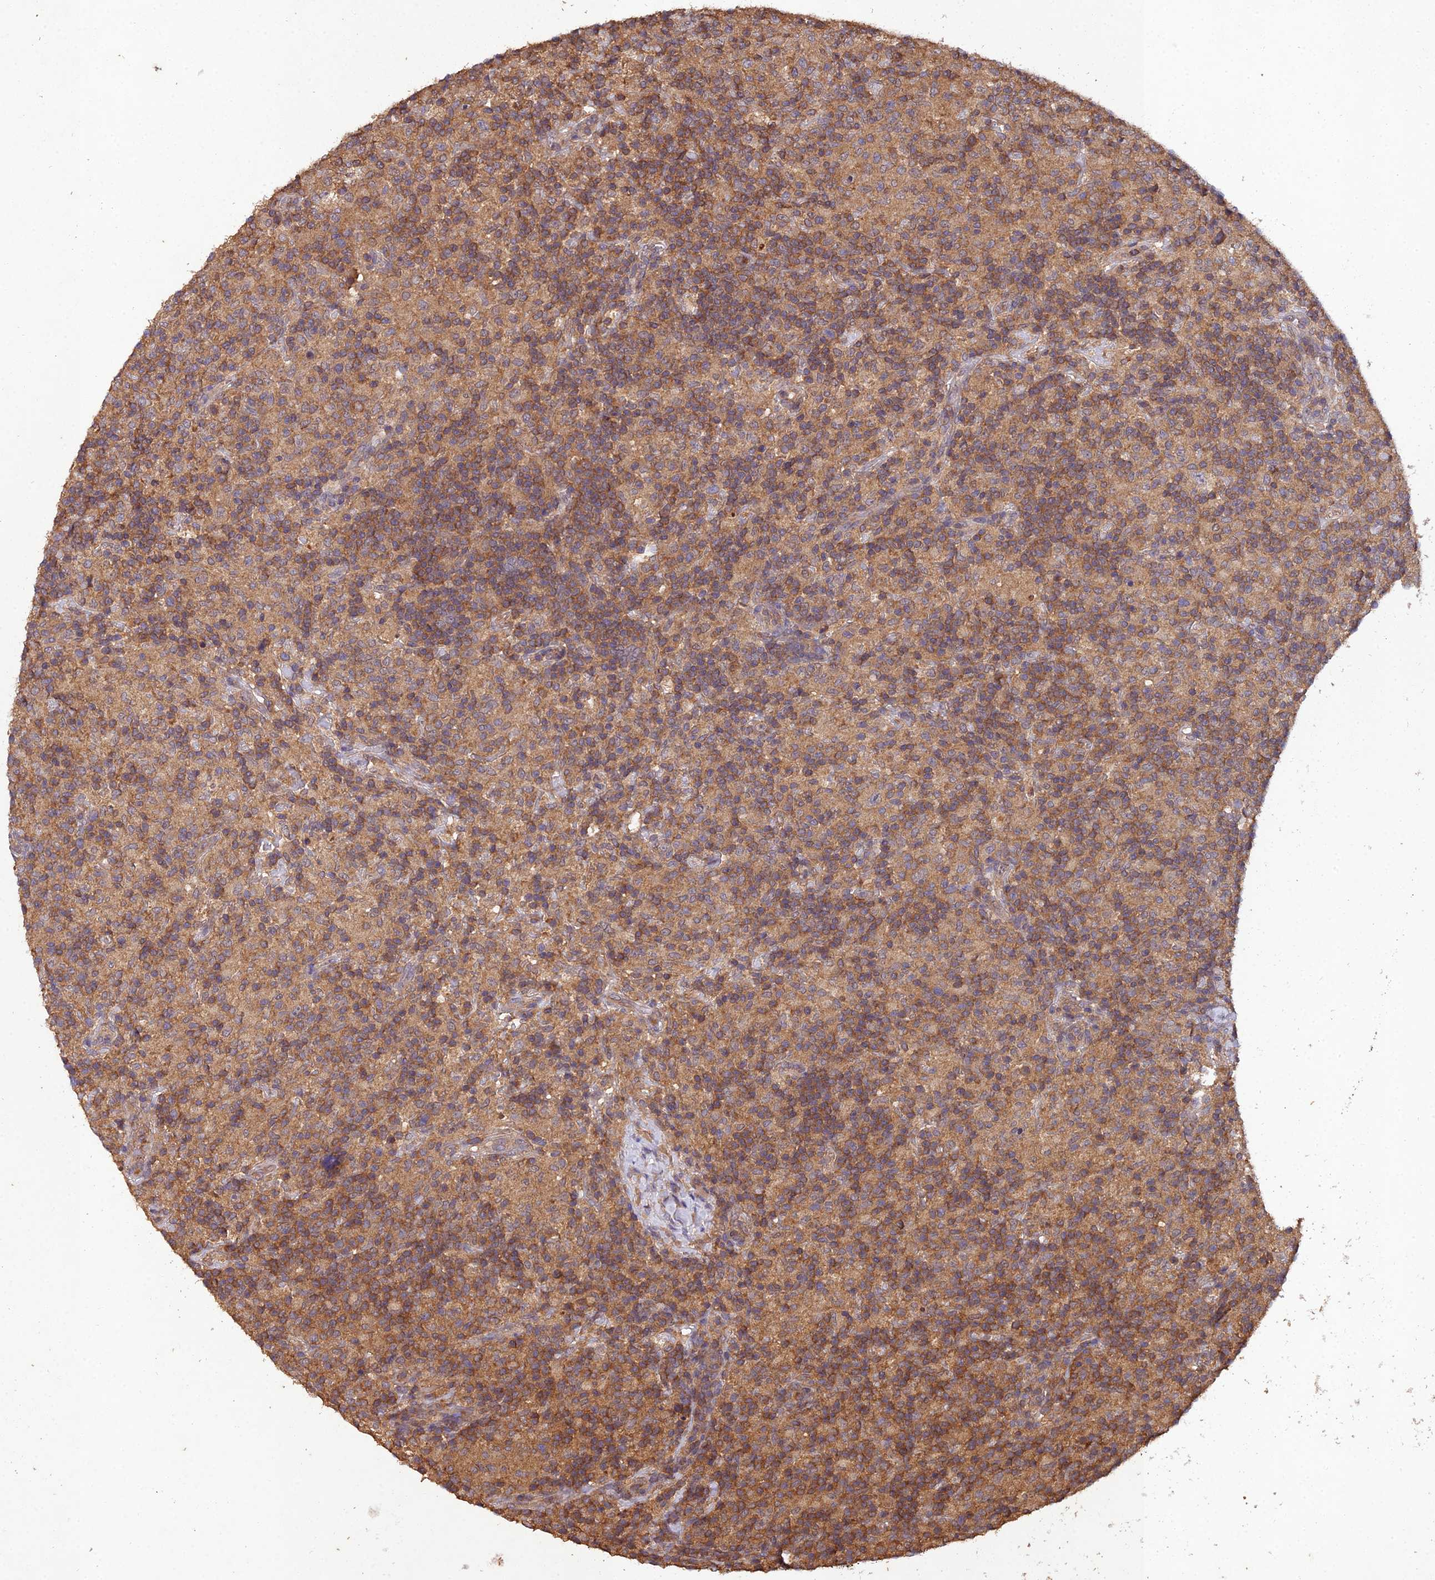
{"staining": {"intensity": "moderate", "quantity": ">75%", "location": "cytoplasmic/membranous"}, "tissue": "lymphoma", "cell_type": "Tumor cells", "image_type": "cancer", "snomed": [{"axis": "morphology", "description": "Hodgkin's disease, NOS"}, {"axis": "topography", "description": "Lymph node"}], "caption": "Protein analysis of lymphoma tissue shows moderate cytoplasmic/membranous staining in about >75% of tumor cells.", "gene": "TMEM258", "patient": {"sex": "male", "age": 70}}